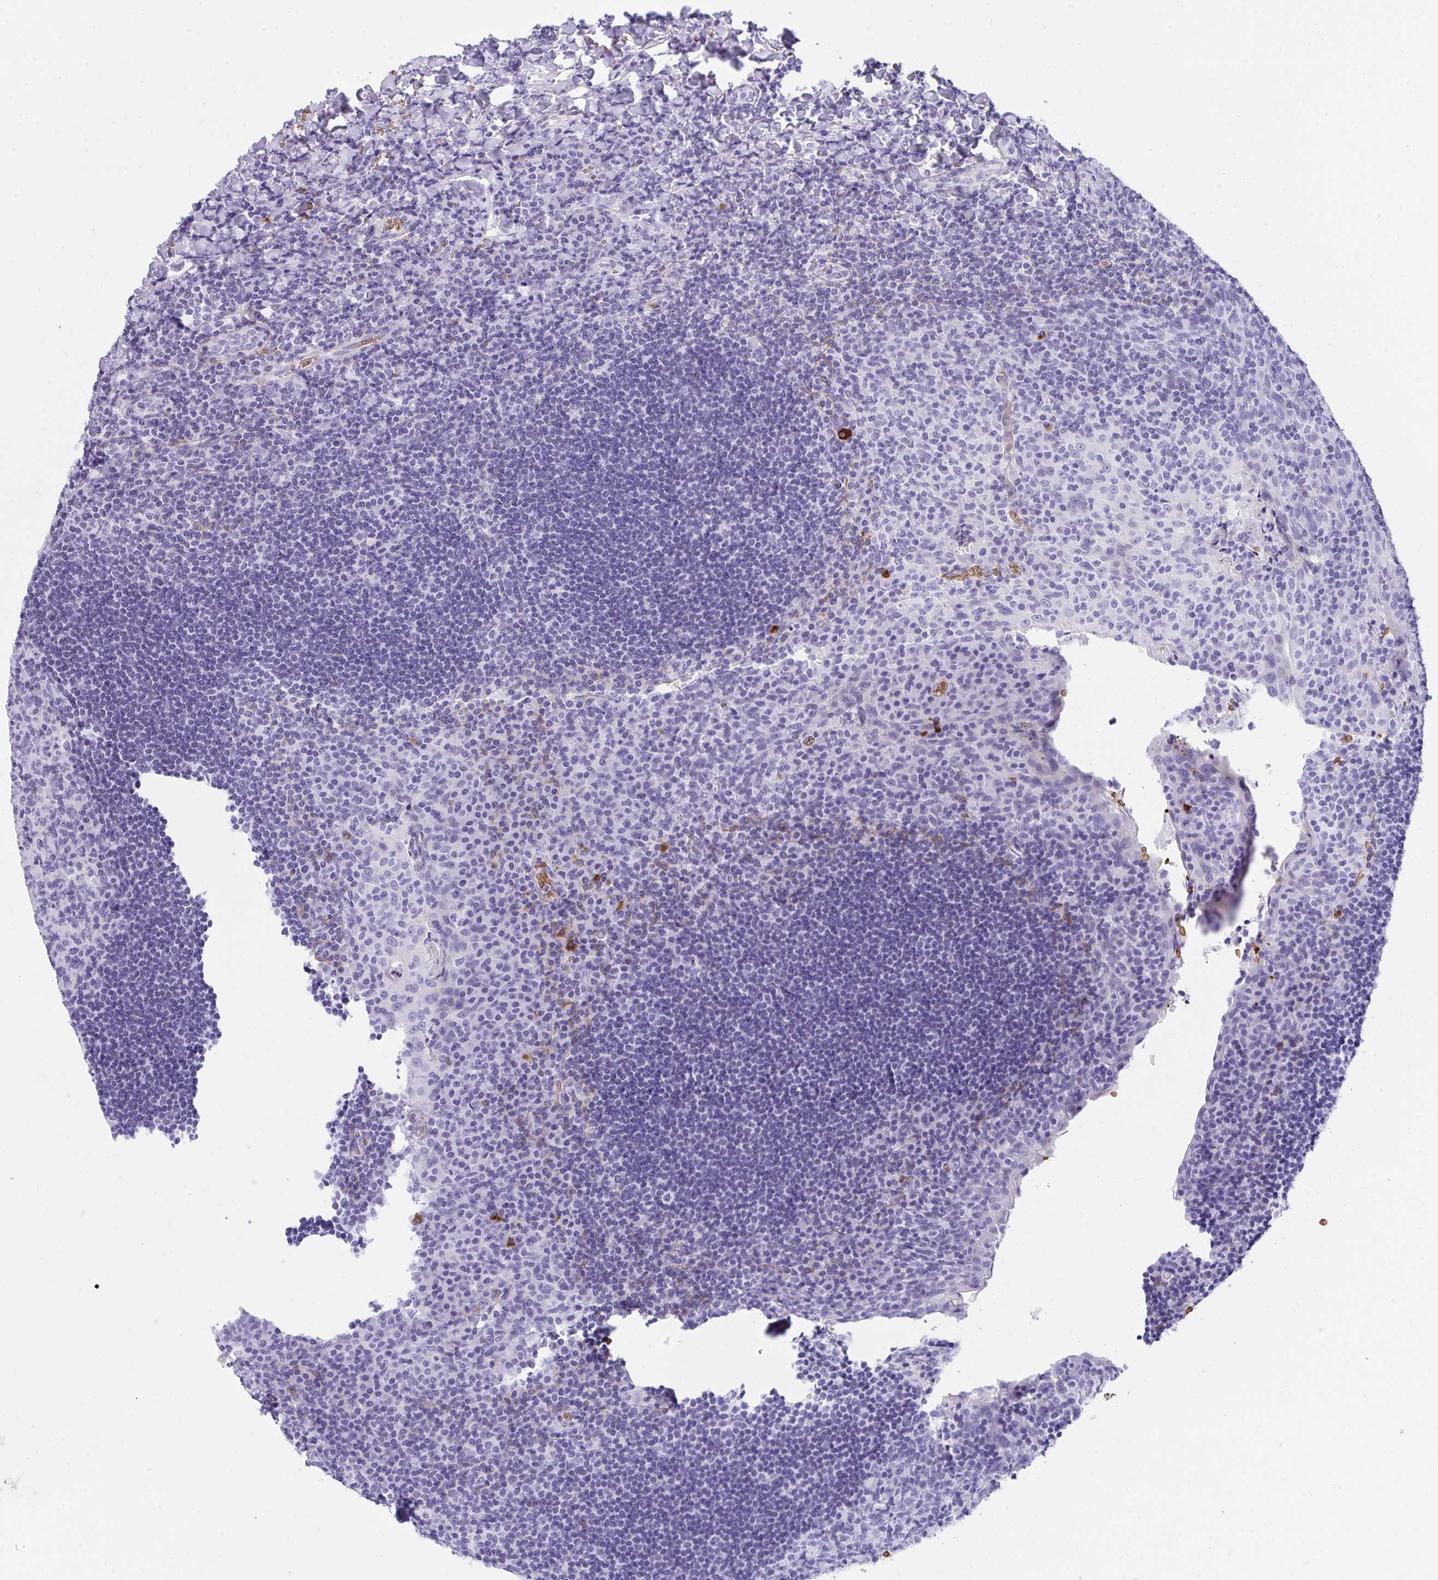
{"staining": {"intensity": "negative", "quantity": "none", "location": "none"}, "tissue": "tonsil", "cell_type": "Germinal center cells", "image_type": "normal", "snomed": [{"axis": "morphology", "description": "Normal tissue, NOS"}, {"axis": "topography", "description": "Tonsil"}], "caption": "This histopathology image is of benign tonsil stained with immunohistochemistry (IHC) to label a protein in brown with the nuclei are counter-stained blue. There is no staining in germinal center cells. (IHC, brightfield microscopy, high magnification).", "gene": "ANK1", "patient": {"sex": "male", "age": 17}}